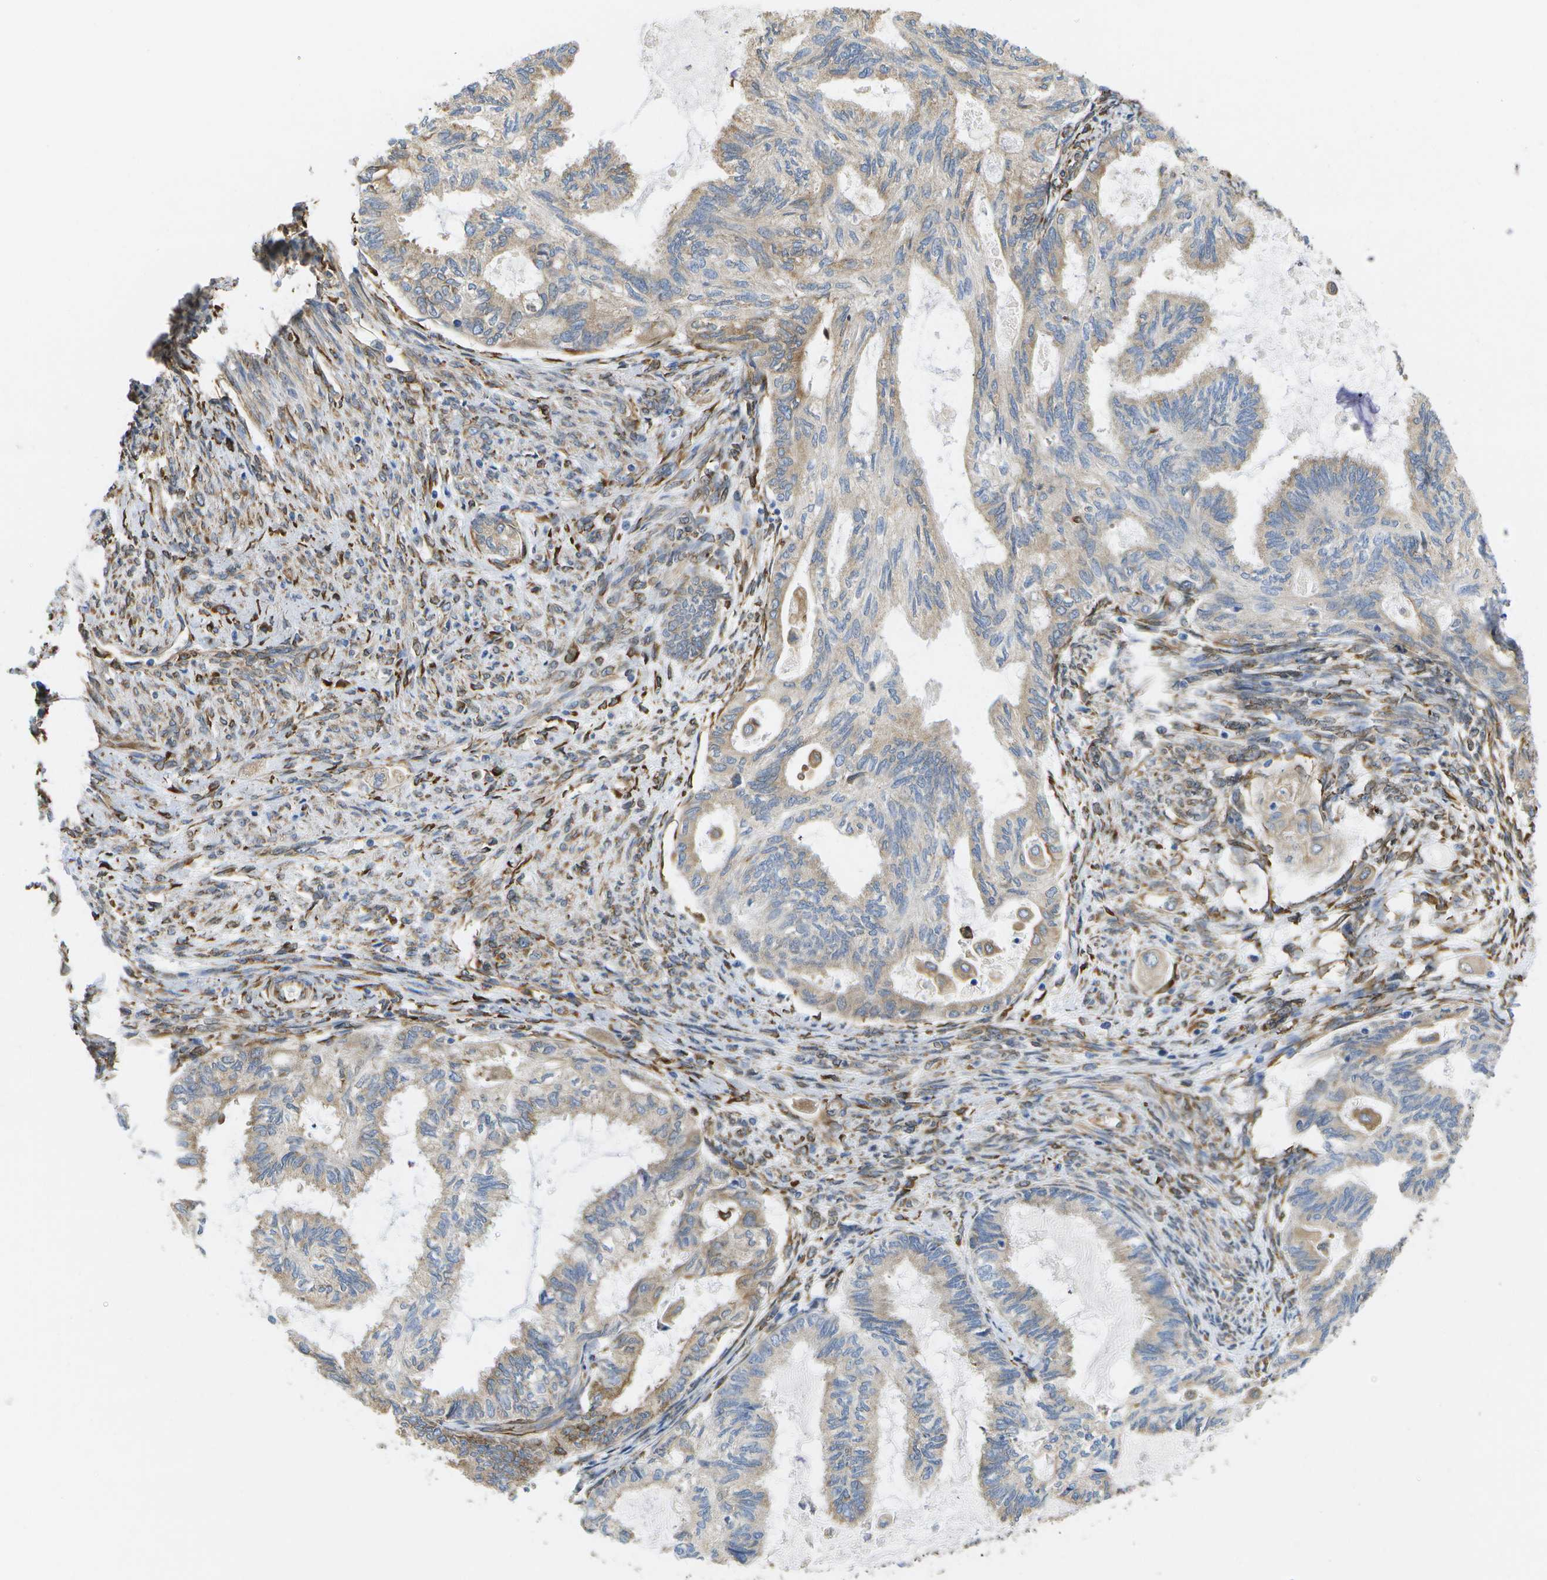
{"staining": {"intensity": "moderate", "quantity": "<25%", "location": "cytoplasmic/membranous"}, "tissue": "cervical cancer", "cell_type": "Tumor cells", "image_type": "cancer", "snomed": [{"axis": "morphology", "description": "Normal tissue, NOS"}, {"axis": "morphology", "description": "Adenocarcinoma, NOS"}, {"axis": "topography", "description": "Cervix"}, {"axis": "topography", "description": "Endometrium"}], "caption": "DAB immunohistochemical staining of cervical cancer displays moderate cytoplasmic/membranous protein positivity in approximately <25% of tumor cells.", "gene": "ZDHHC17", "patient": {"sex": "female", "age": 86}}